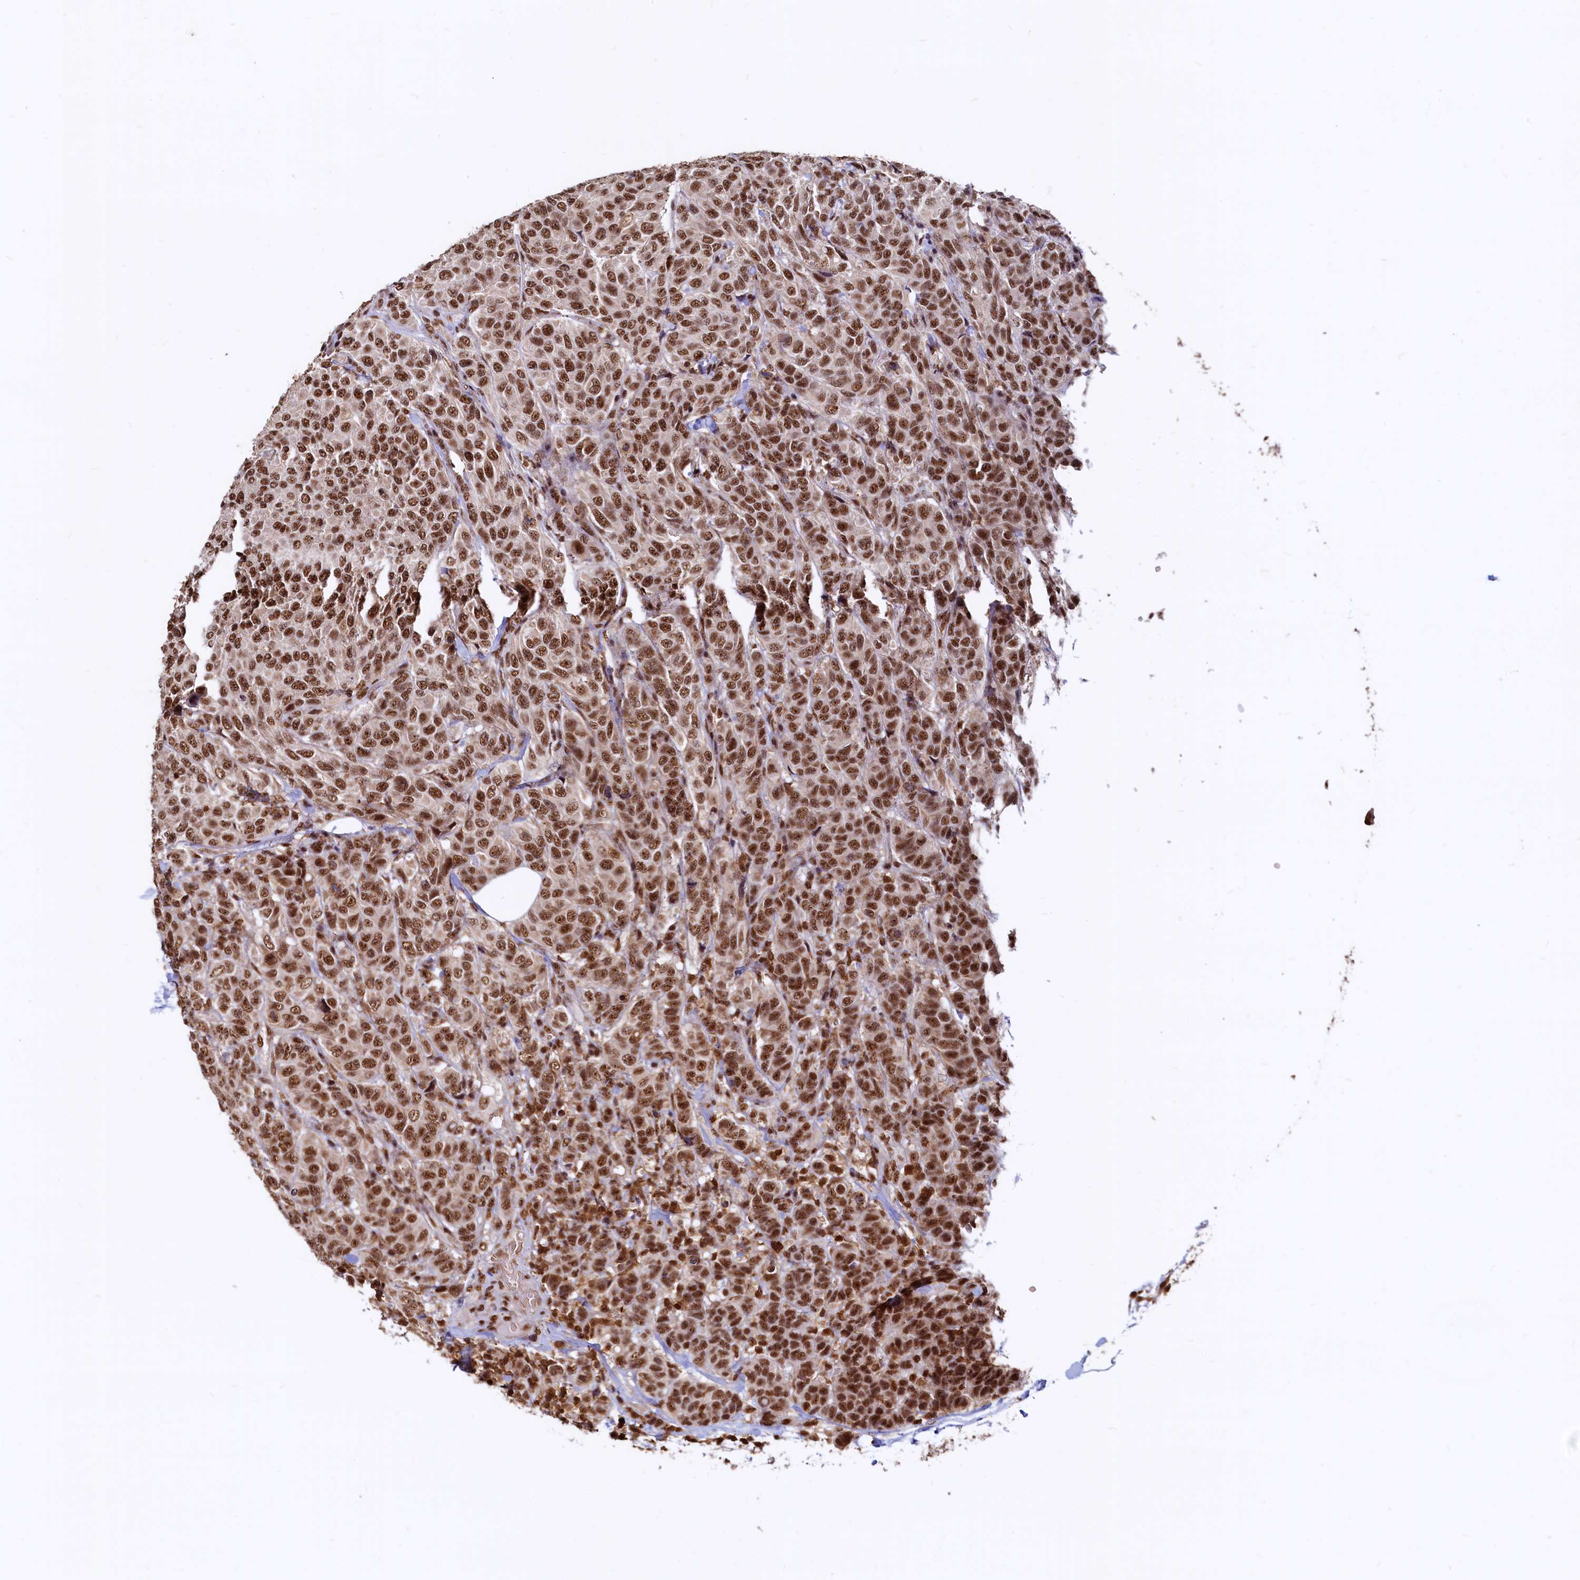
{"staining": {"intensity": "strong", "quantity": ">75%", "location": "cytoplasmic/membranous,nuclear"}, "tissue": "breast cancer", "cell_type": "Tumor cells", "image_type": "cancer", "snomed": [{"axis": "morphology", "description": "Duct carcinoma"}, {"axis": "topography", "description": "Breast"}], "caption": "Protein analysis of breast intraductal carcinoma tissue reveals strong cytoplasmic/membranous and nuclear expression in approximately >75% of tumor cells. The staining was performed using DAB, with brown indicating positive protein expression. Nuclei are stained blue with hematoxylin.", "gene": "RSRC2", "patient": {"sex": "female", "age": 55}}